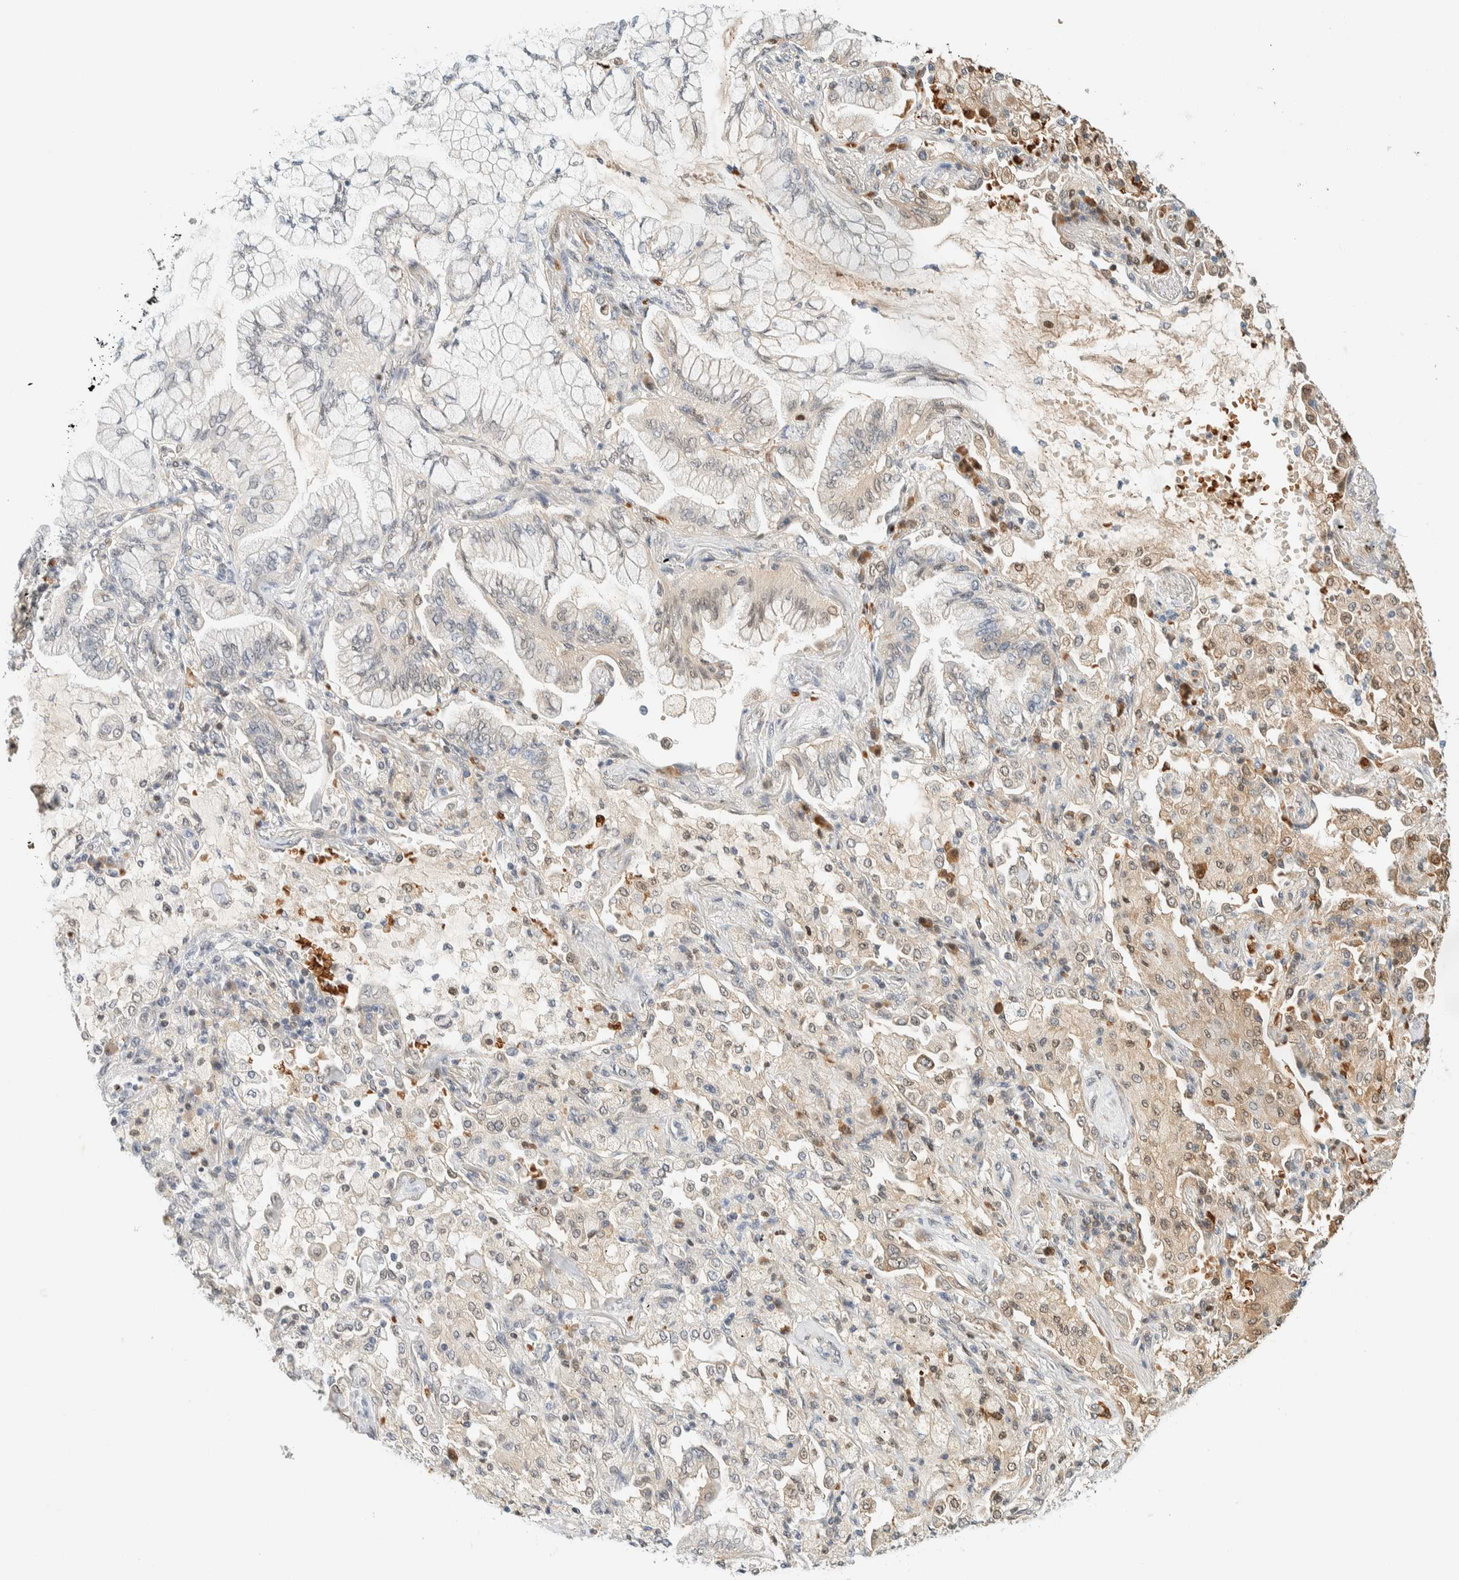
{"staining": {"intensity": "weak", "quantity": ">75%", "location": "nuclear"}, "tissue": "lung cancer", "cell_type": "Tumor cells", "image_type": "cancer", "snomed": [{"axis": "morphology", "description": "Adenocarcinoma, NOS"}, {"axis": "topography", "description": "Lung"}], "caption": "This image shows immunohistochemistry staining of adenocarcinoma (lung), with low weak nuclear positivity in about >75% of tumor cells.", "gene": "TSTD2", "patient": {"sex": "female", "age": 70}}